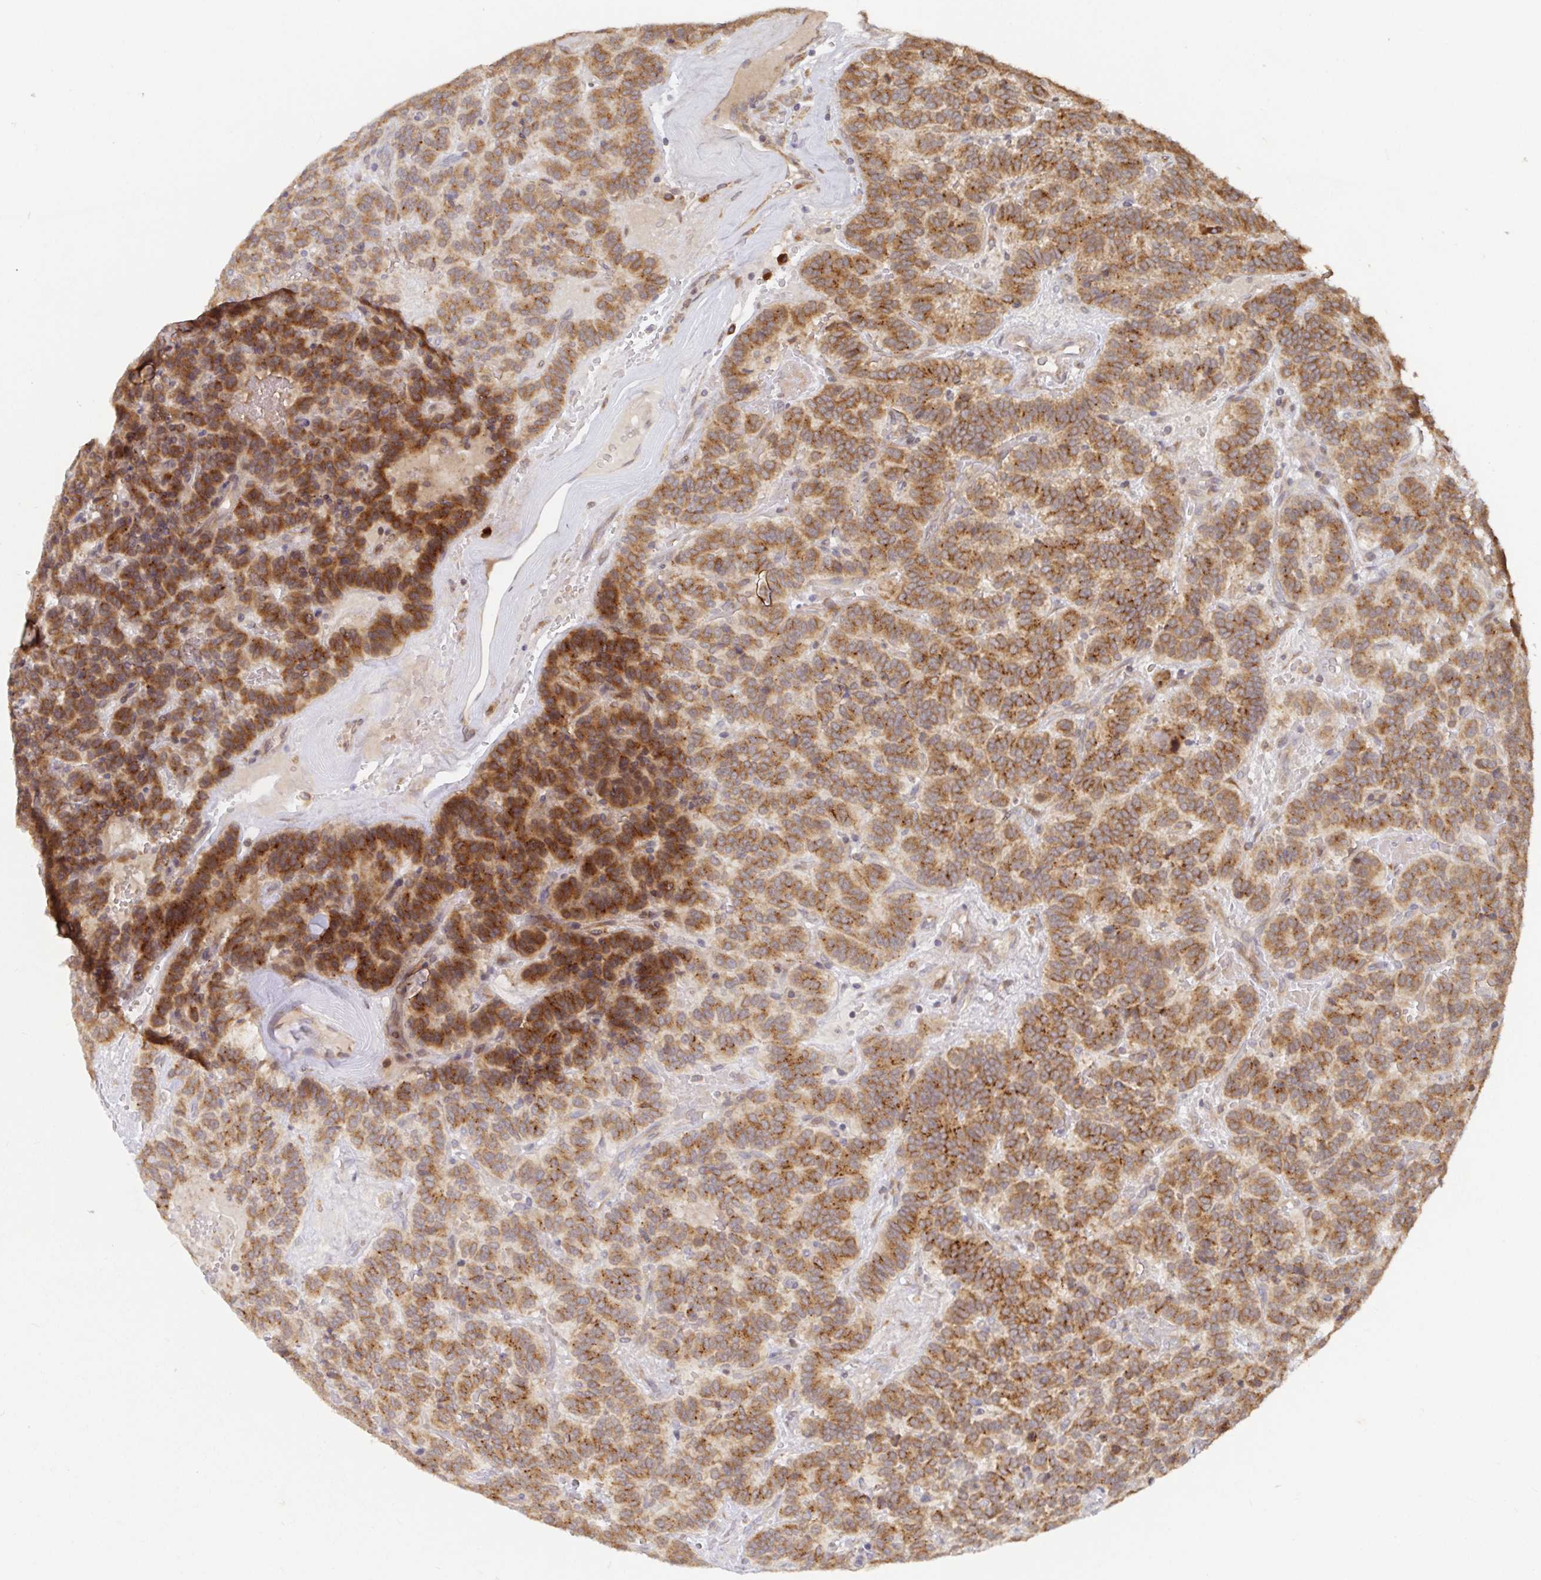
{"staining": {"intensity": "moderate", "quantity": ">75%", "location": "cytoplasmic/membranous"}, "tissue": "carcinoid", "cell_type": "Tumor cells", "image_type": "cancer", "snomed": [{"axis": "morphology", "description": "Carcinoid, malignant, NOS"}, {"axis": "topography", "description": "Pancreas"}], "caption": "Protein staining of malignant carcinoid tissue exhibits moderate cytoplasmic/membranous expression in approximately >75% of tumor cells.", "gene": "ALG1", "patient": {"sex": "male", "age": 36}}